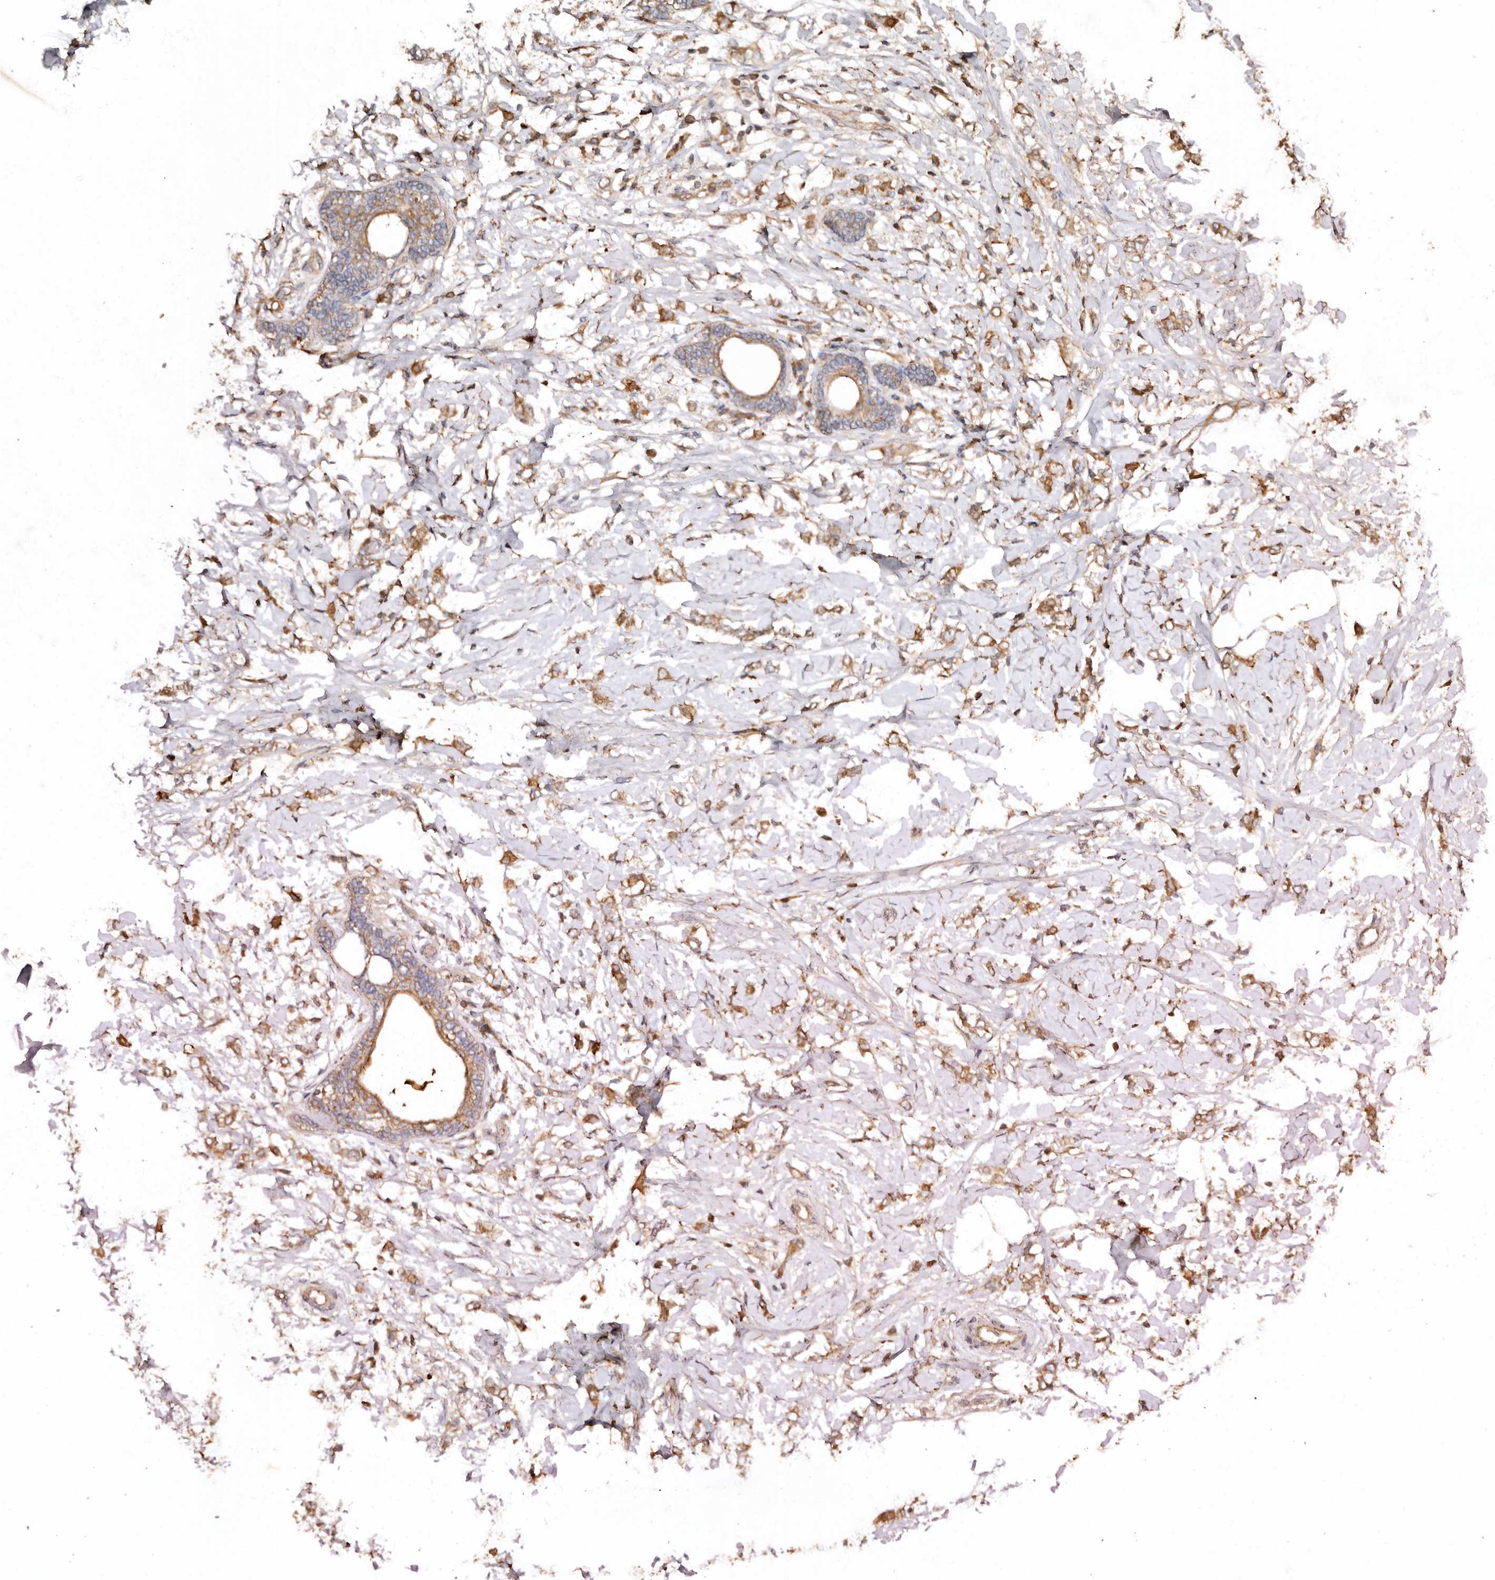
{"staining": {"intensity": "moderate", "quantity": ">75%", "location": "cytoplasmic/membranous"}, "tissue": "breast cancer", "cell_type": "Tumor cells", "image_type": "cancer", "snomed": [{"axis": "morphology", "description": "Normal tissue, NOS"}, {"axis": "morphology", "description": "Lobular carcinoma"}, {"axis": "topography", "description": "Breast"}], "caption": "Immunohistochemistry (IHC) micrograph of neoplastic tissue: human lobular carcinoma (breast) stained using immunohistochemistry exhibits medium levels of moderate protein expression localized specifically in the cytoplasmic/membranous of tumor cells, appearing as a cytoplasmic/membranous brown color.", "gene": "FARS2", "patient": {"sex": "female", "age": 47}}